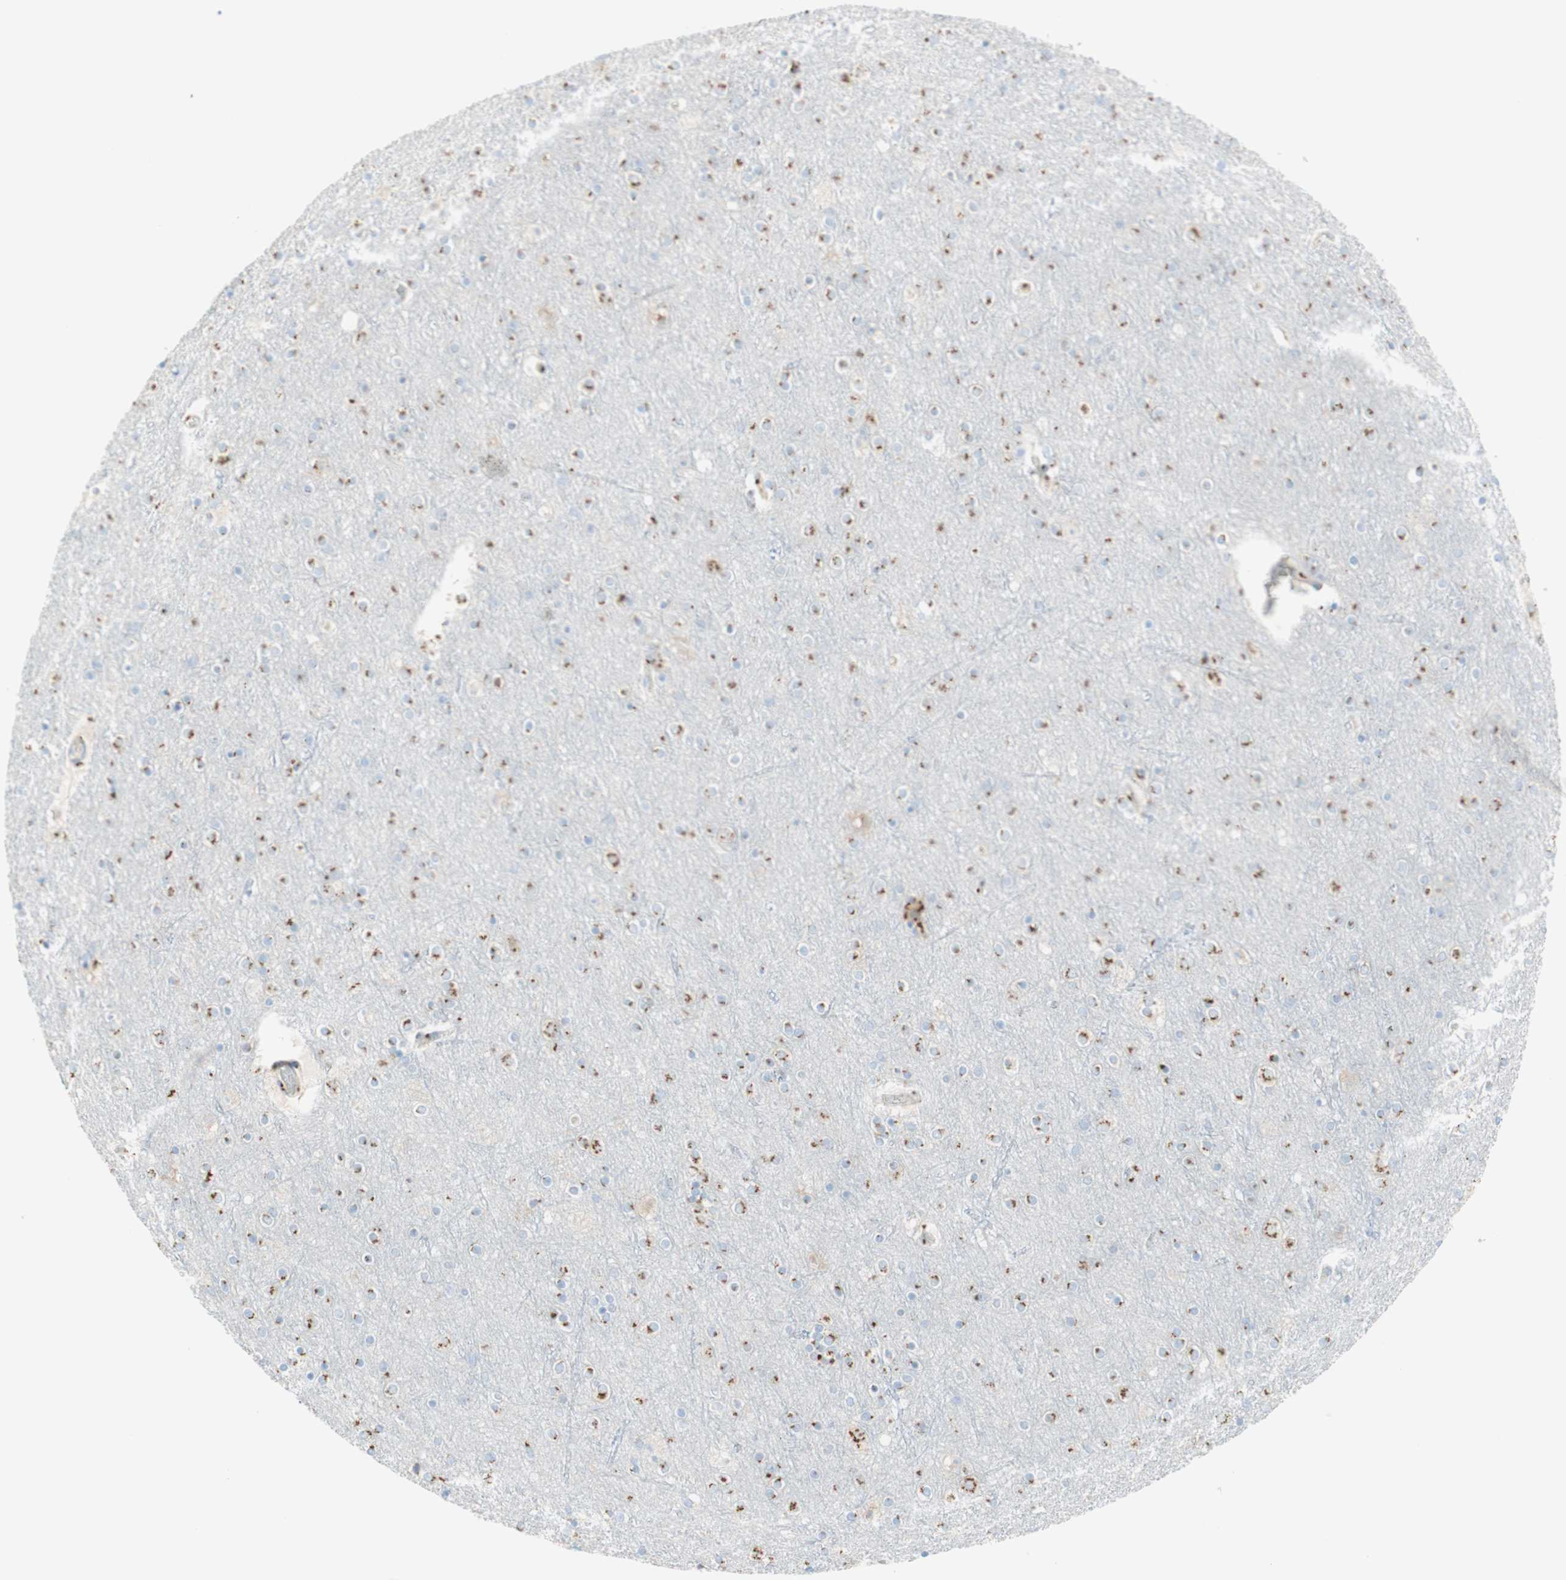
{"staining": {"intensity": "moderate", "quantity": ">75%", "location": "cytoplasmic/membranous"}, "tissue": "cerebral cortex", "cell_type": "Endothelial cells", "image_type": "normal", "snomed": [{"axis": "morphology", "description": "Normal tissue, NOS"}, {"axis": "topography", "description": "Cerebral cortex"}], "caption": "IHC micrograph of normal cerebral cortex: human cerebral cortex stained using immunohistochemistry (IHC) demonstrates medium levels of moderate protein expression localized specifically in the cytoplasmic/membranous of endothelial cells, appearing as a cytoplasmic/membranous brown color.", "gene": "GOLGB1", "patient": {"sex": "female", "age": 54}}